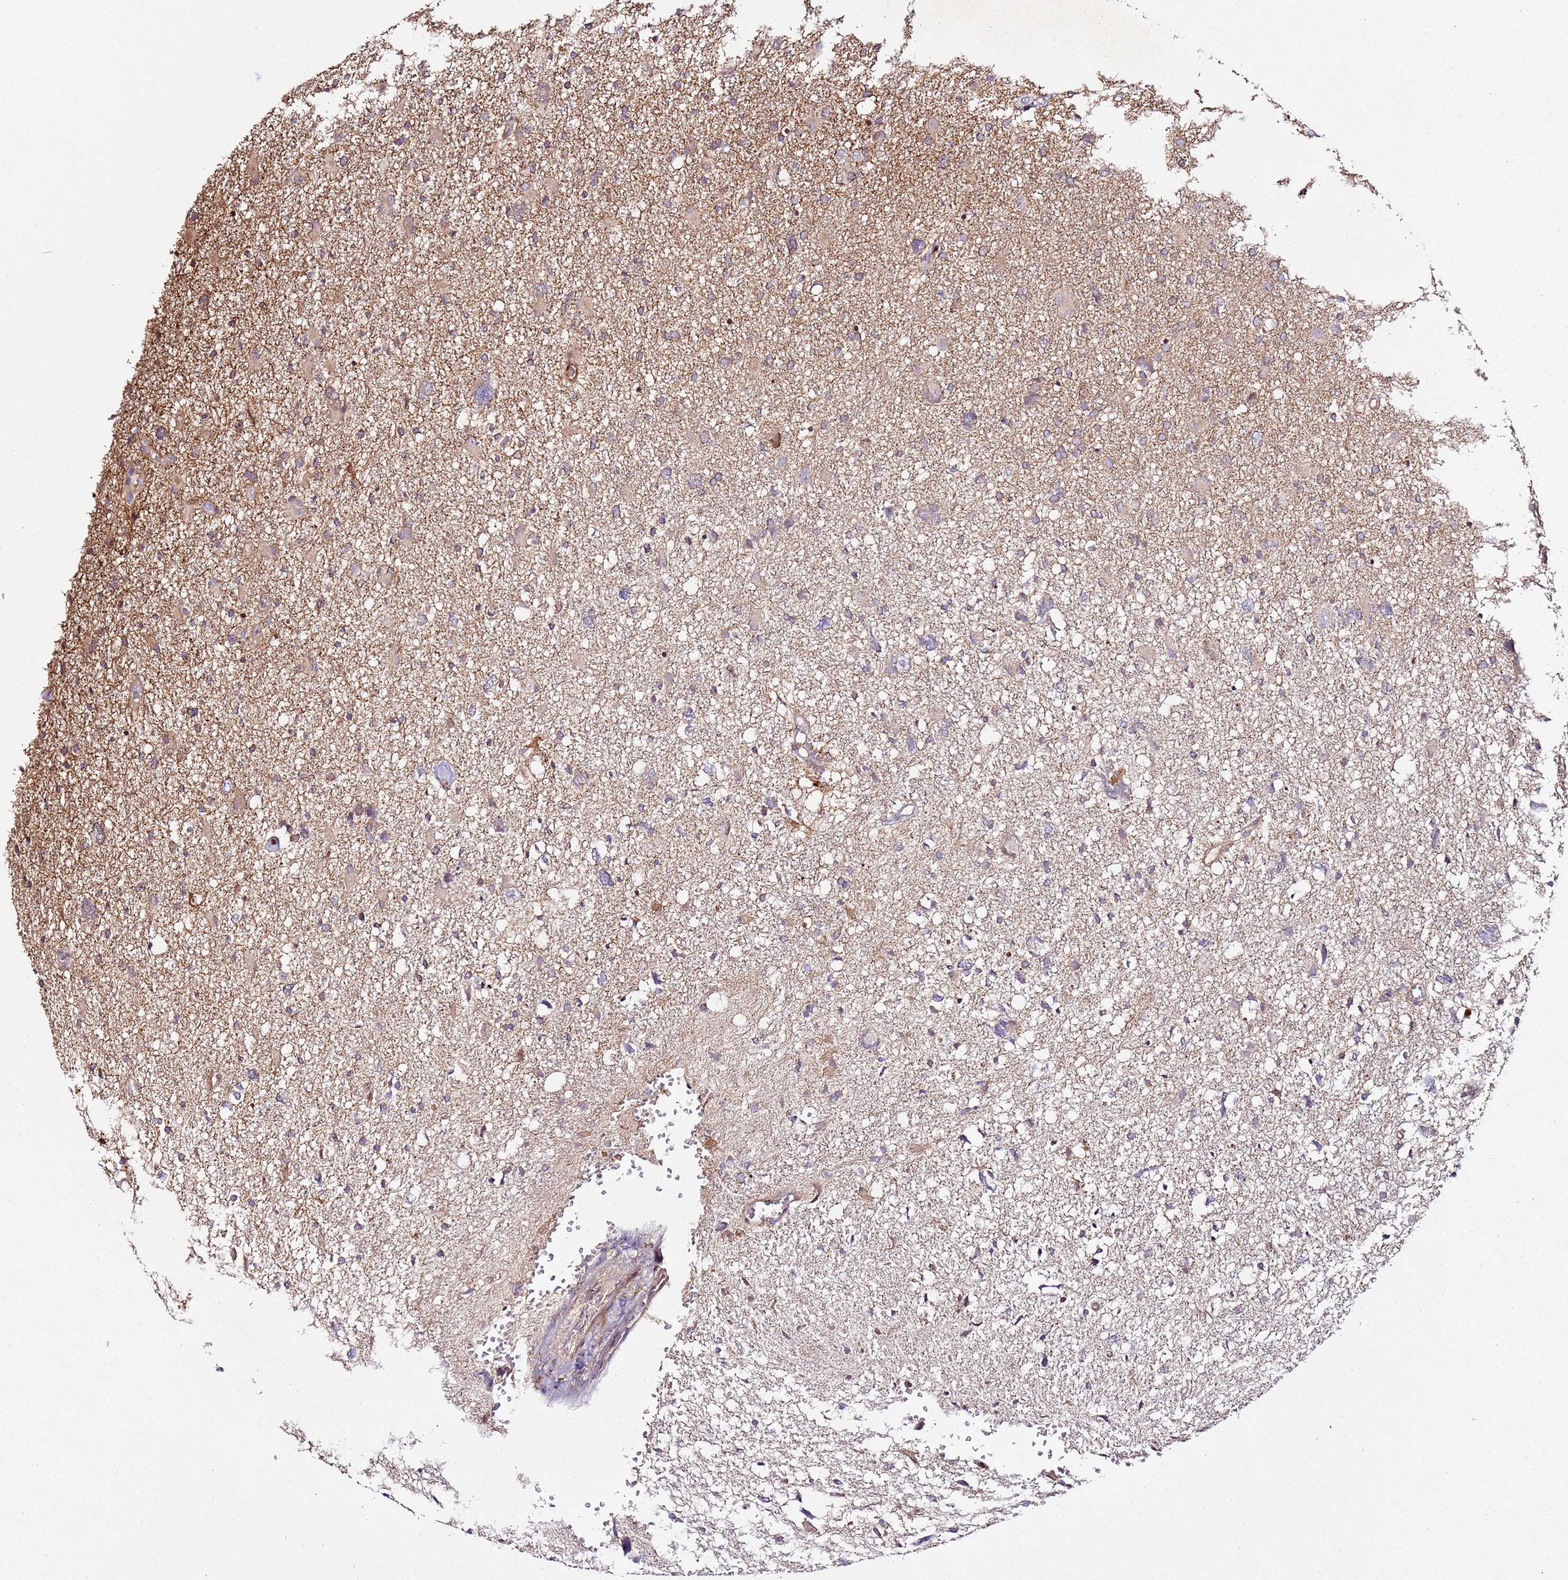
{"staining": {"intensity": "weak", "quantity": "25%-75%", "location": "cytoplasmic/membranous"}, "tissue": "glioma", "cell_type": "Tumor cells", "image_type": "cancer", "snomed": [{"axis": "morphology", "description": "Glioma, malignant, High grade"}, {"axis": "topography", "description": "Brain"}], "caption": "Immunohistochemistry (IHC) micrograph of glioma stained for a protein (brown), which shows low levels of weak cytoplasmic/membranous staining in approximately 25%-75% of tumor cells.", "gene": "KRTAP21-3", "patient": {"sex": "male", "age": 61}}